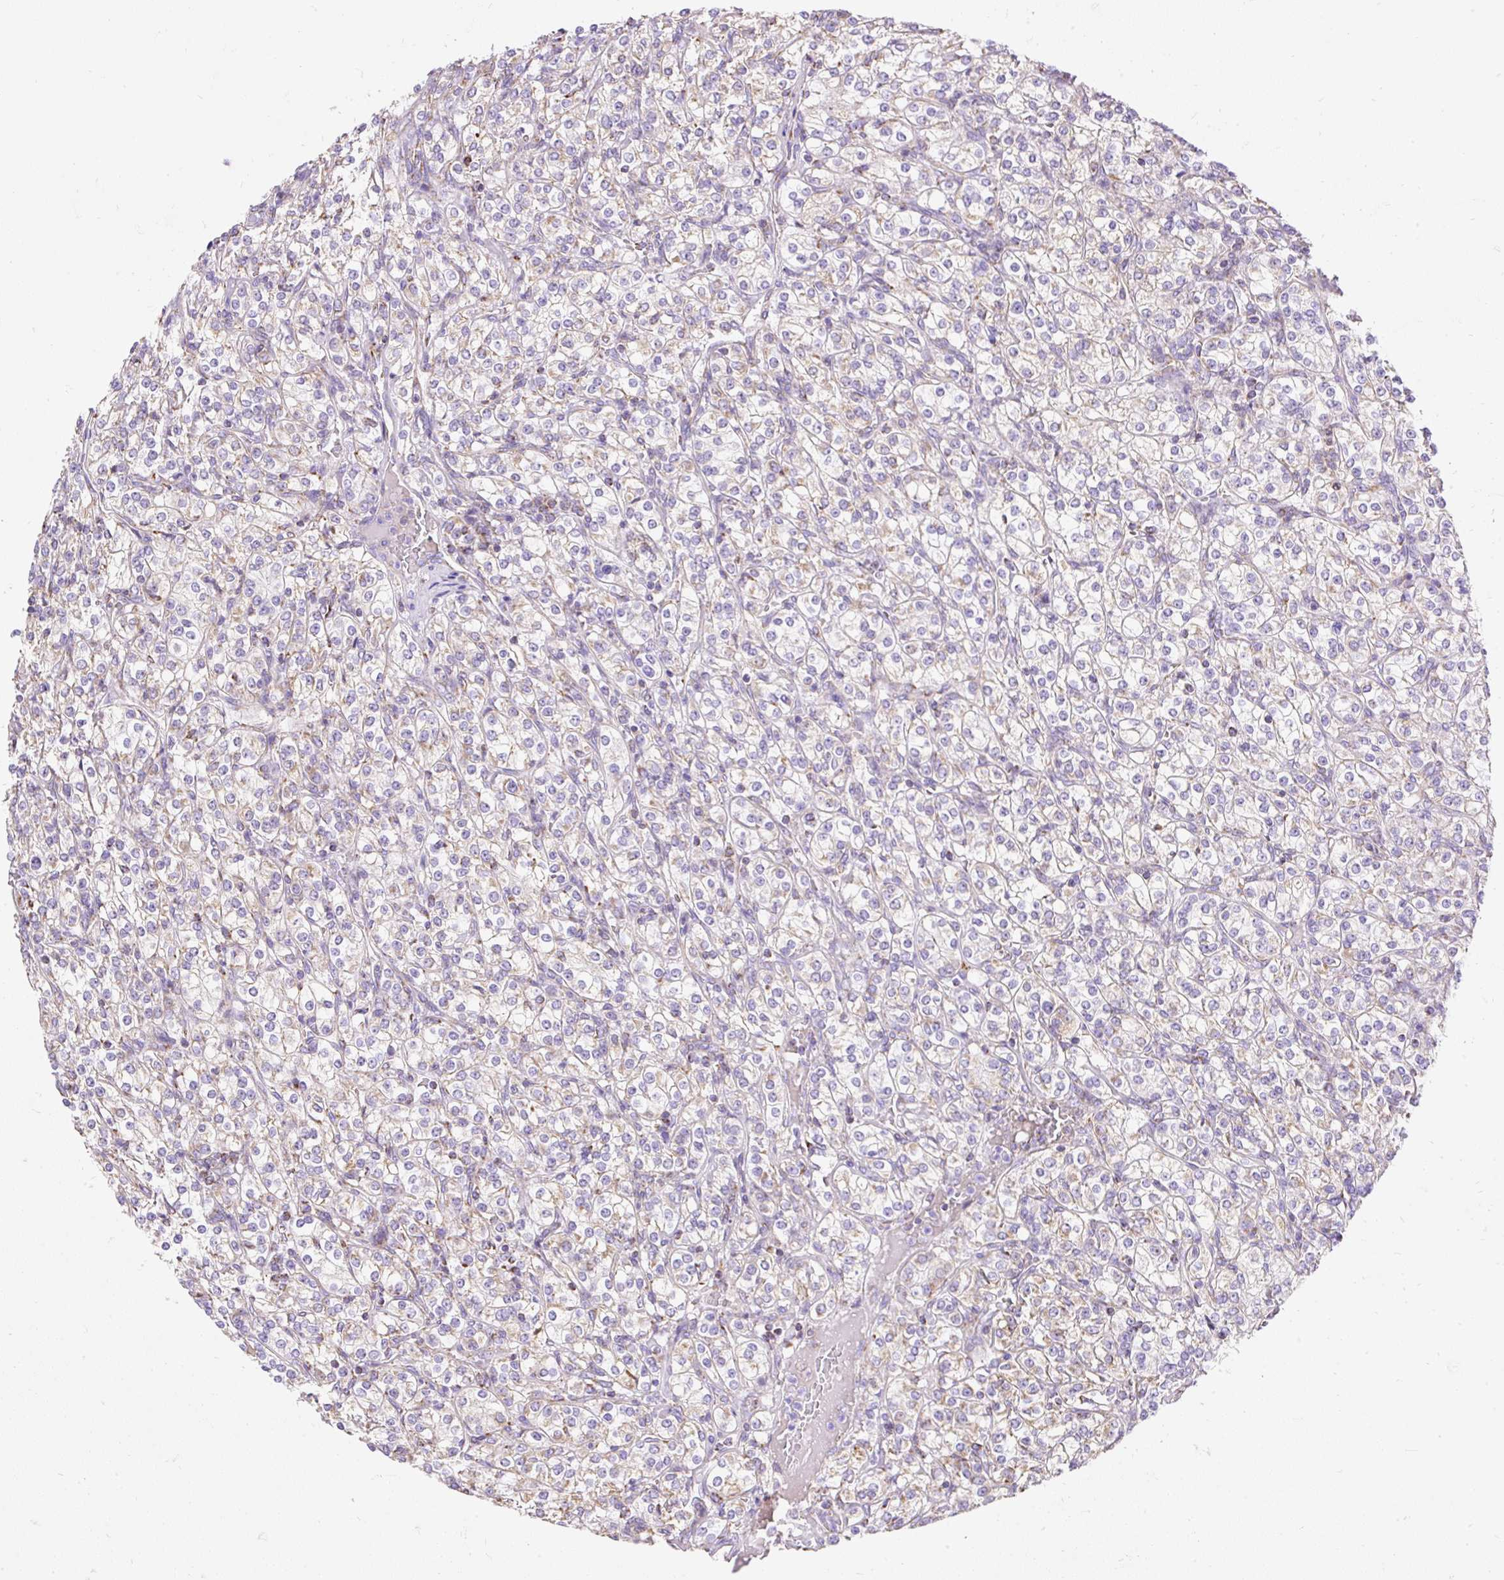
{"staining": {"intensity": "weak", "quantity": "<25%", "location": "cytoplasmic/membranous"}, "tissue": "renal cancer", "cell_type": "Tumor cells", "image_type": "cancer", "snomed": [{"axis": "morphology", "description": "Adenocarcinoma, NOS"}, {"axis": "topography", "description": "Kidney"}], "caption": "An IHC image of renal adenocarcinoma is shown. There is no staining in tumor cells of renal adenocarcinoma. The staining is performed using DAB brown chromogen with nuclei counter-stained in using hematoxylin.", "gene": "DAAM2", "patient": {"sex": "male", "age": 77}}